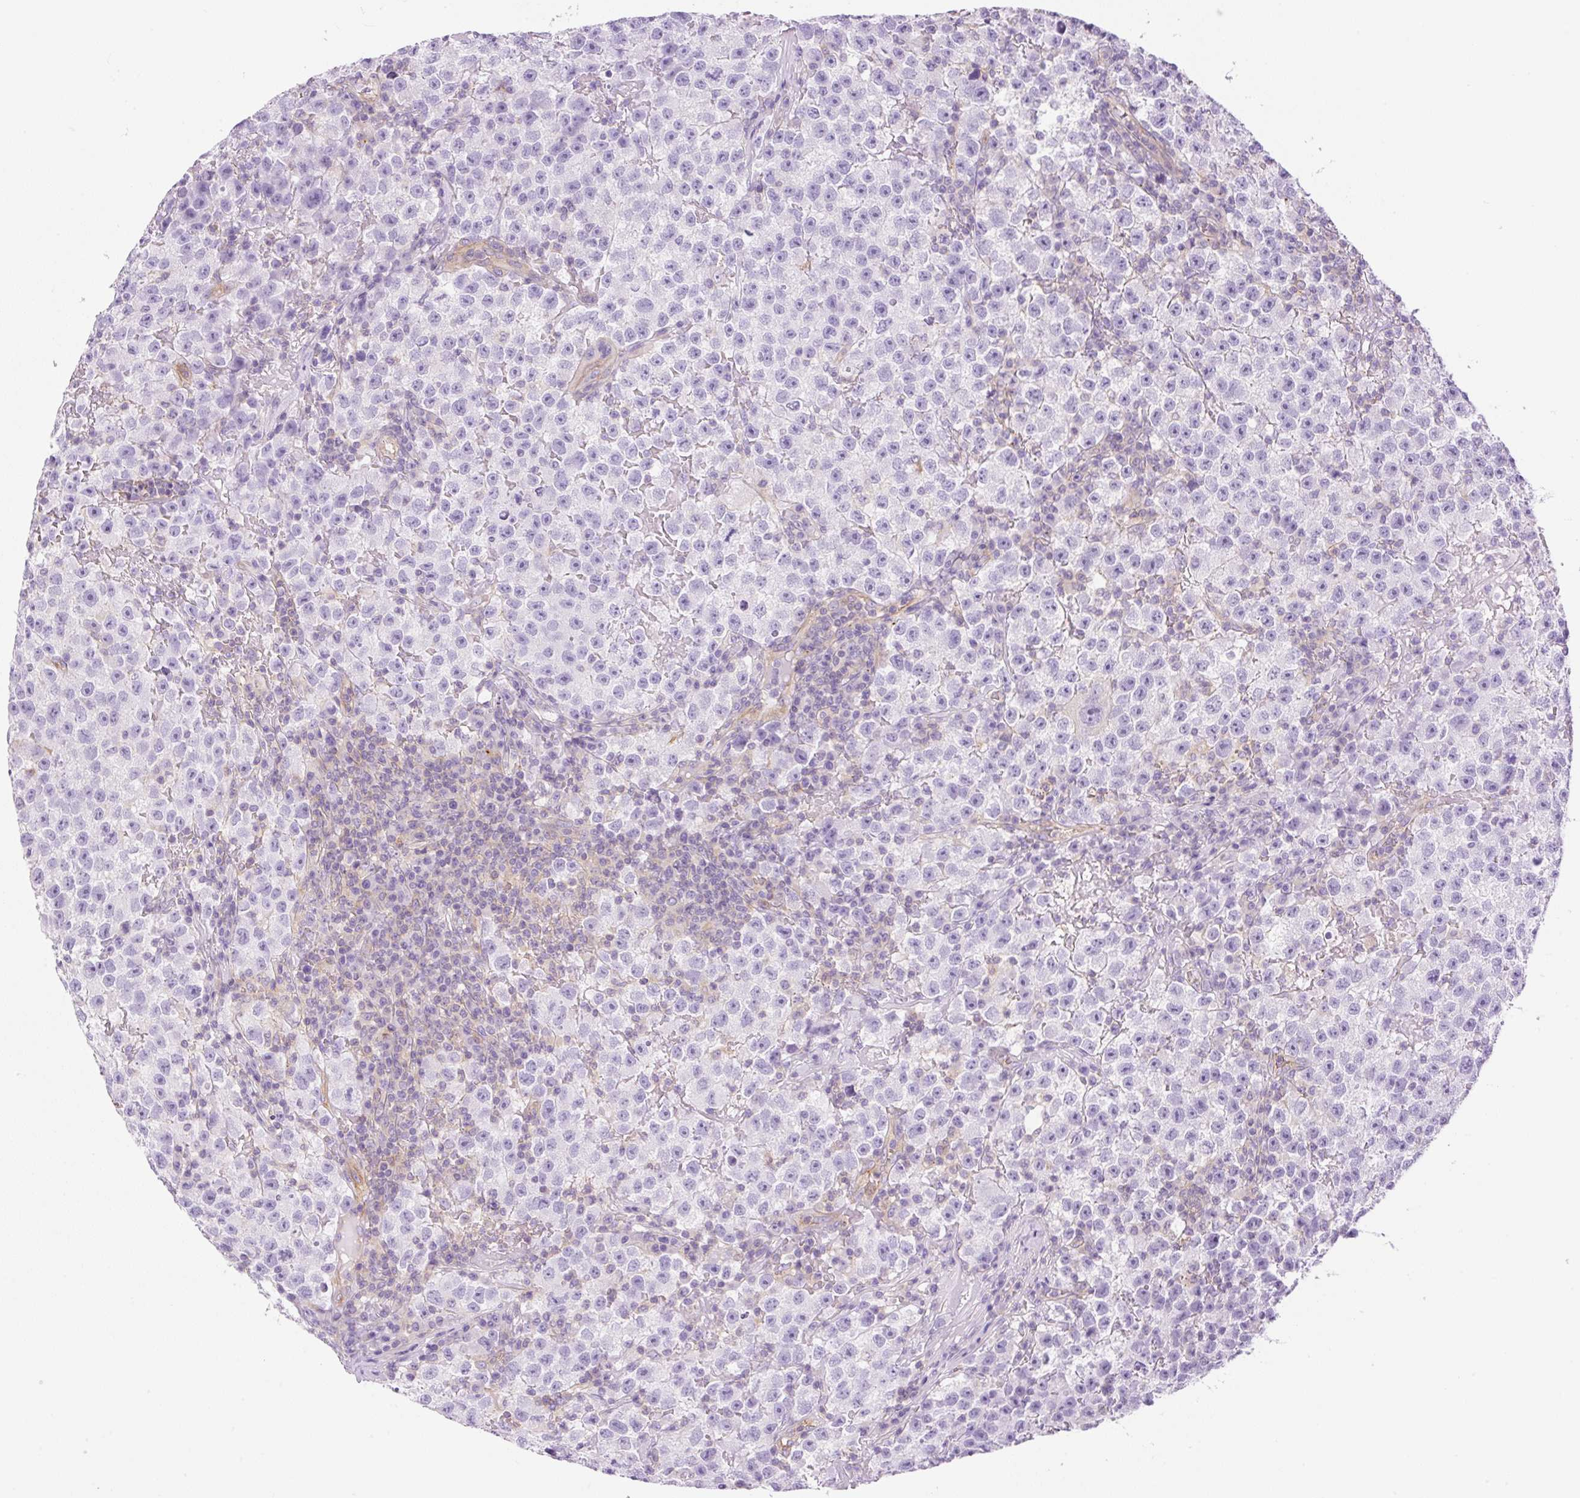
{"staining": {"intensity": "negative", "quantity": "none", "location": "none"}, "tissue": "testis cancer", "cell_type": "Tumor cells", "image_type": "cancer", "snomed": [{"axis": "morphology", "description": "Seminoma, NOS"}, {"axis": "topography", "description": "Testis"}], "caption": "Immunohistochemistry (IHC) image of human testis seminoma stained for a protein (brown), which displays no expression in tumor cells. (Stains: DAB (3,3'-diaminobenzidine) IHC with hematoxylin counter stain, Microscopy: brightfield microscopy at high magnification).", "gene": "EHD3", "patient": {"sex": "male", "age": 22}}